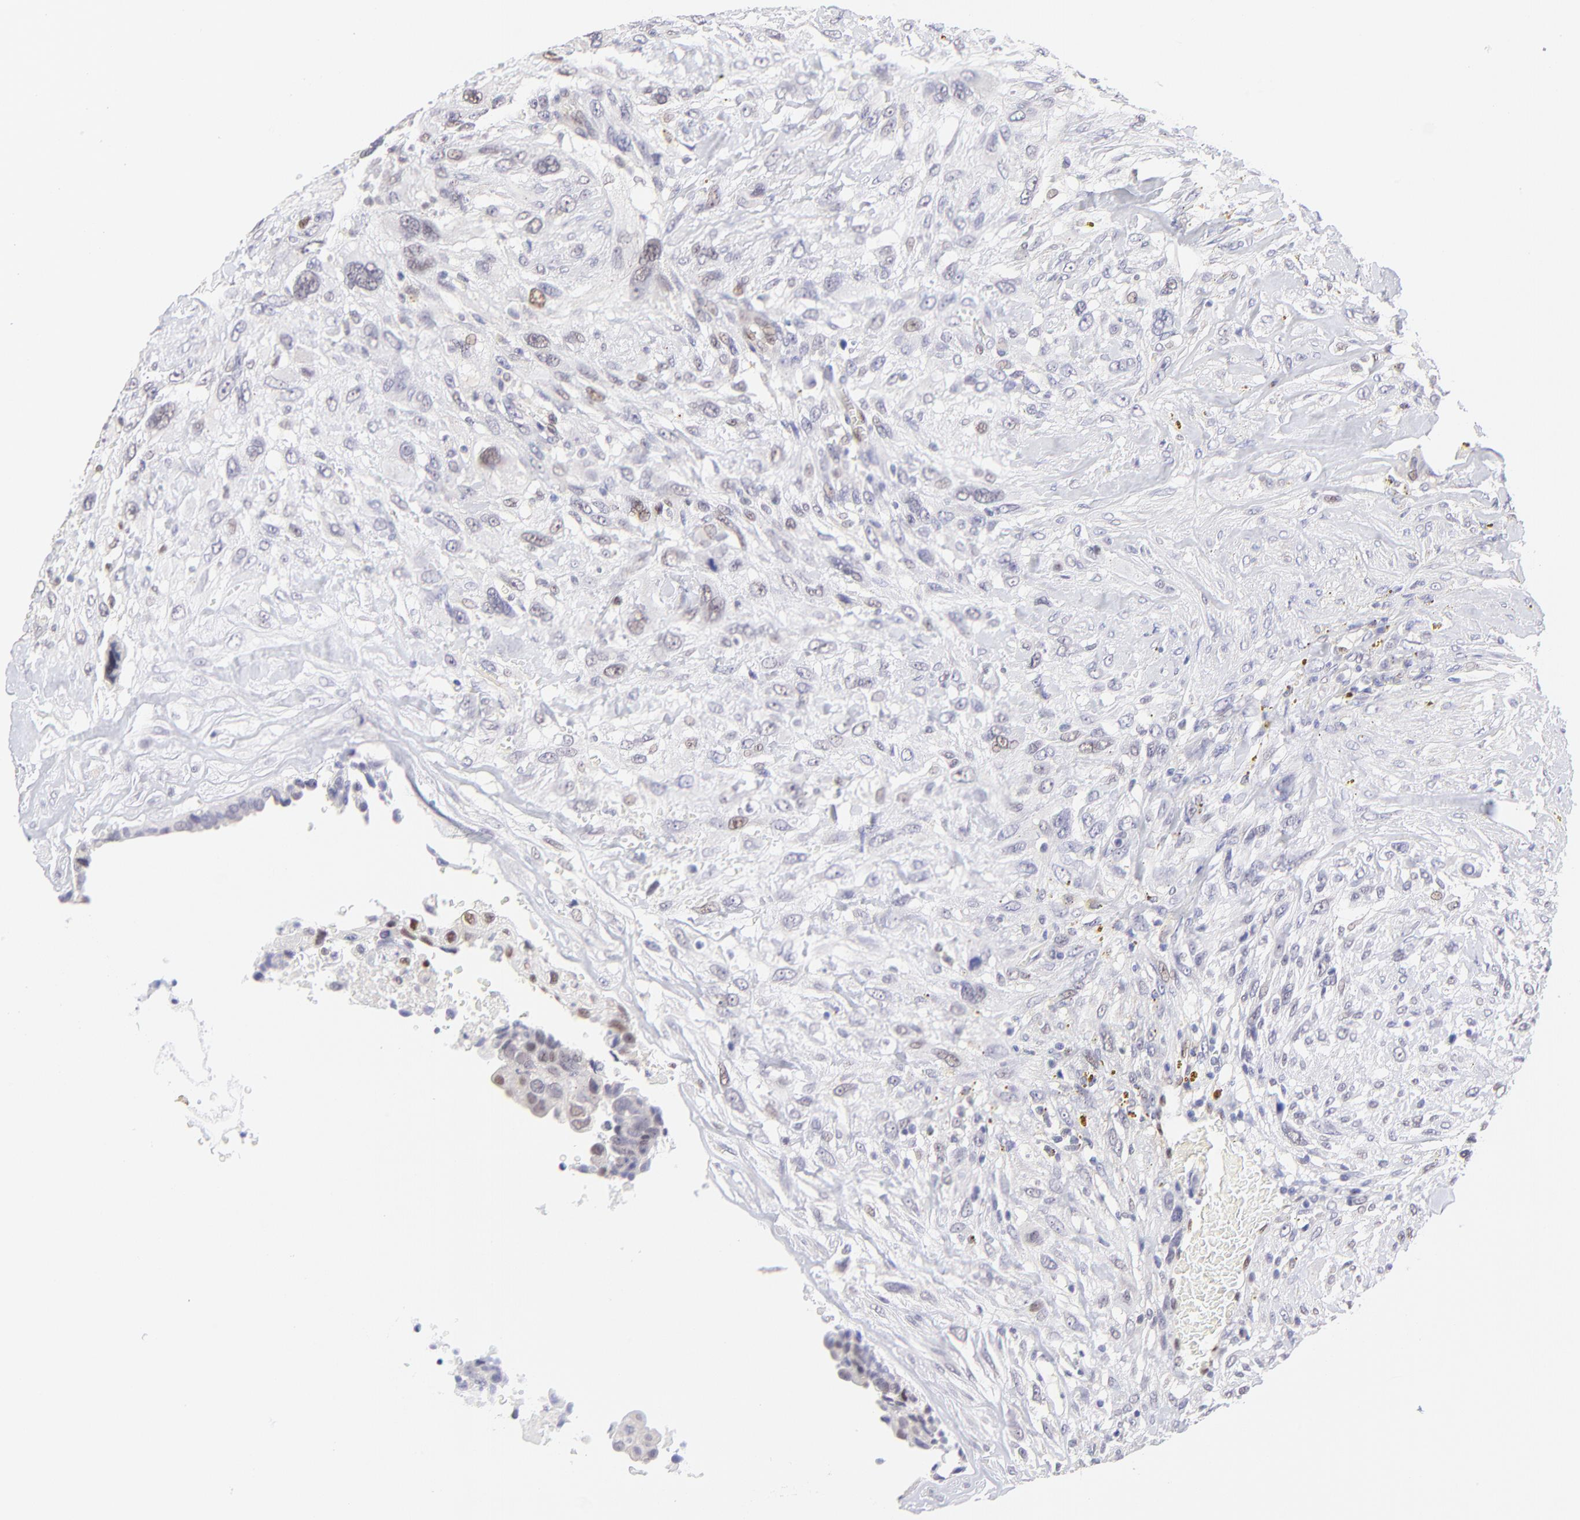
{"staining": {"intensity": "weak", "quantity": "<25%", "location": "nuclear"}, "tissue": "breast cancer", "cell_type": "Tumor cells", "image_type": "cancer", "snomed": [{"axis": "morphology", "description": "Neoplasm, malignant, NOS"}, {"axis": "topography", "description": "Breast"}], "caption": "This is an immunohistochemistry histopathology image of breast malignant neoplasm. There is no staining in tumor cells.", "gene": "KLF4", "patient": {"sex": "female", "age": 50}}